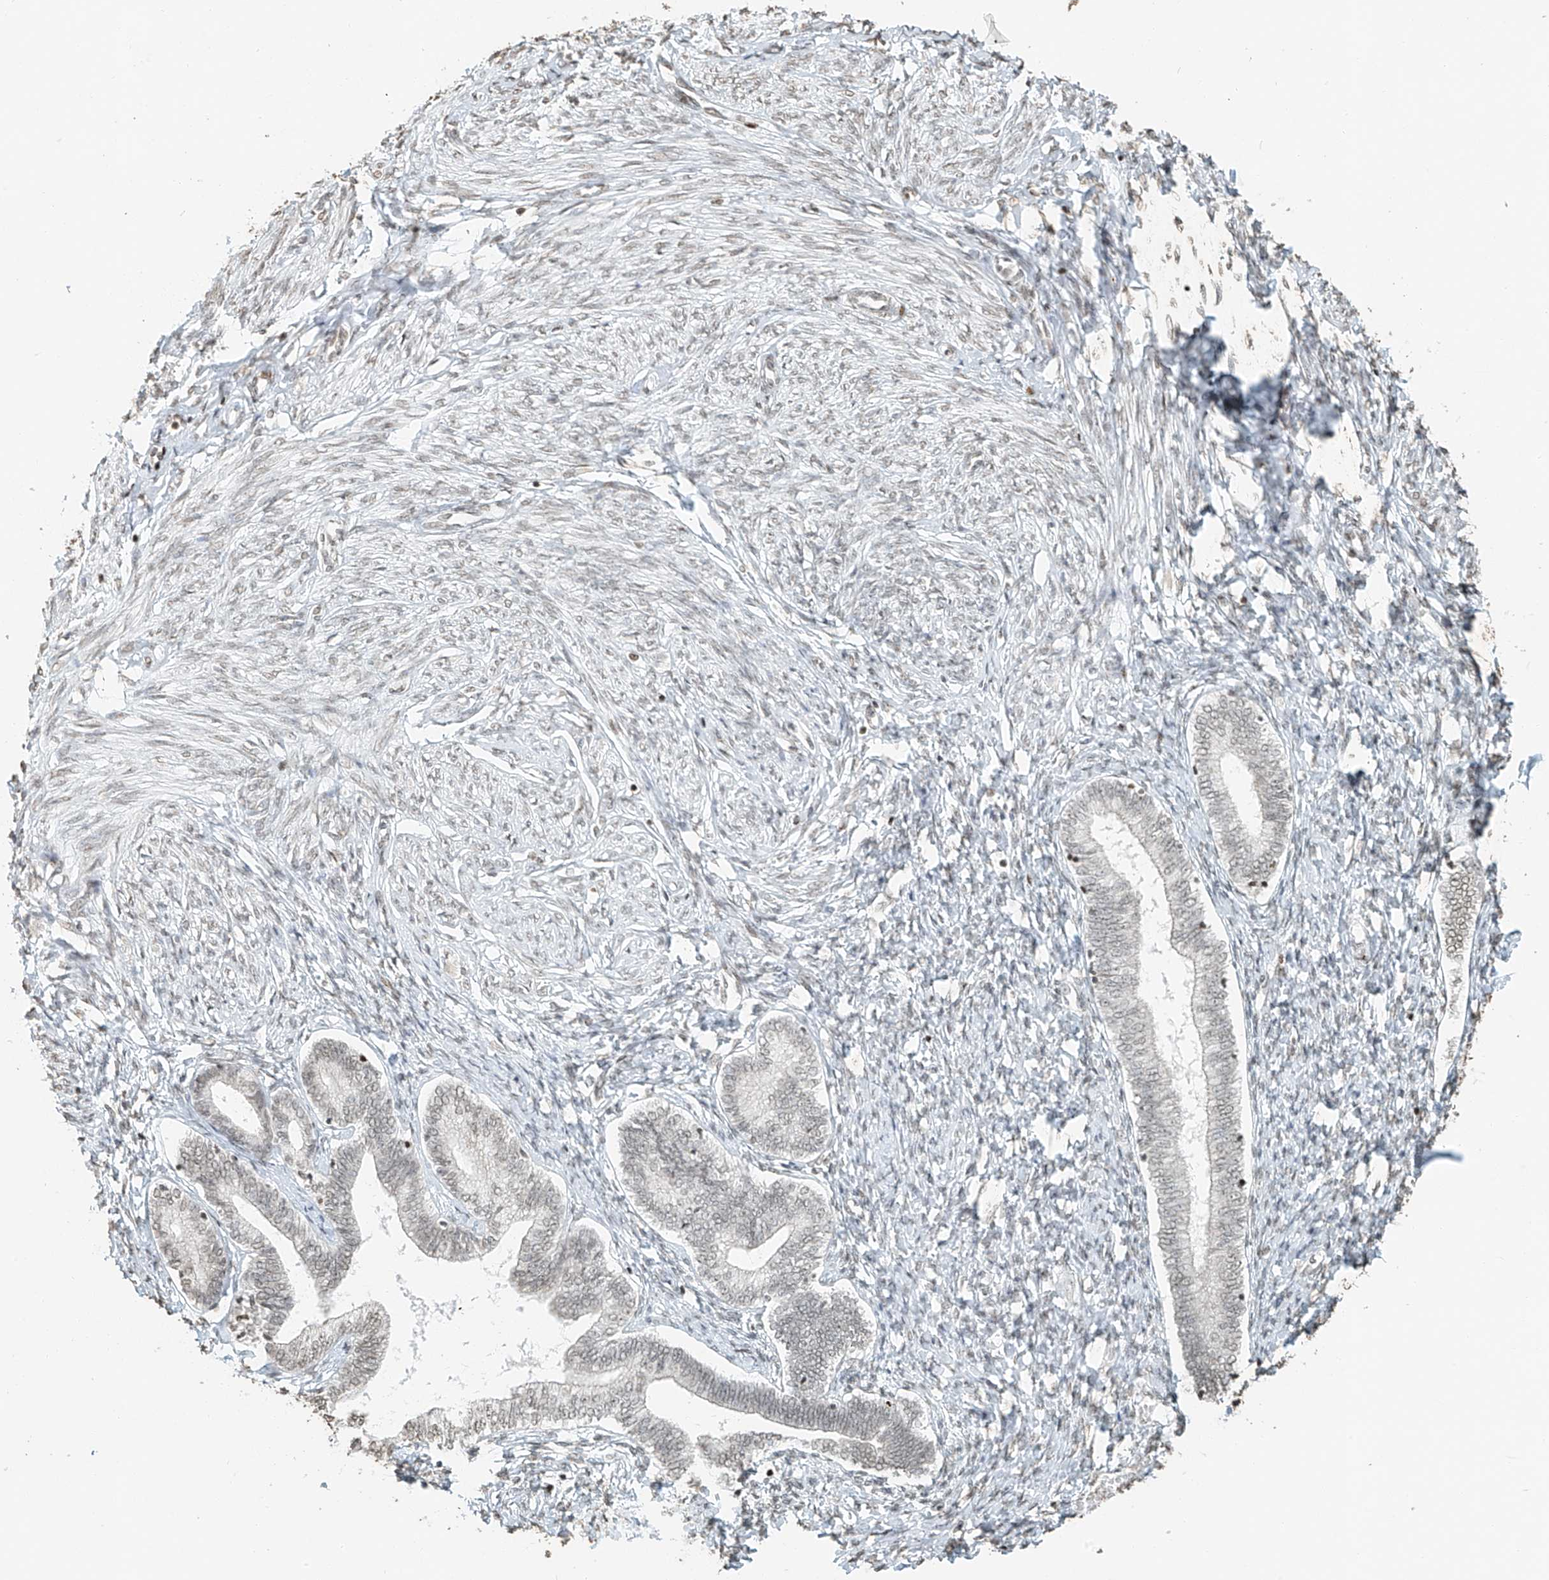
{"staining": {"intensity": "negative", "quantity": "none", "location": "none"}, "tissue": "endometrium", "cell_type": "Cells in endometrial stroma", "image_type": "normal", "snomed": [{"axis": "morphology", "description": "Normal tissue, NOS"}, {"axis": "topography", "description": "Endometrium"}], "caption": "DAB immunohistochemical staining of normal human endometrium reveals no significant positivity in cells in endometrial stroma. (Brightfield microscopy of DAB IHC at high magnification).", "gene": "C17orf58", "patient": {"sex": "female", "age": 72}}